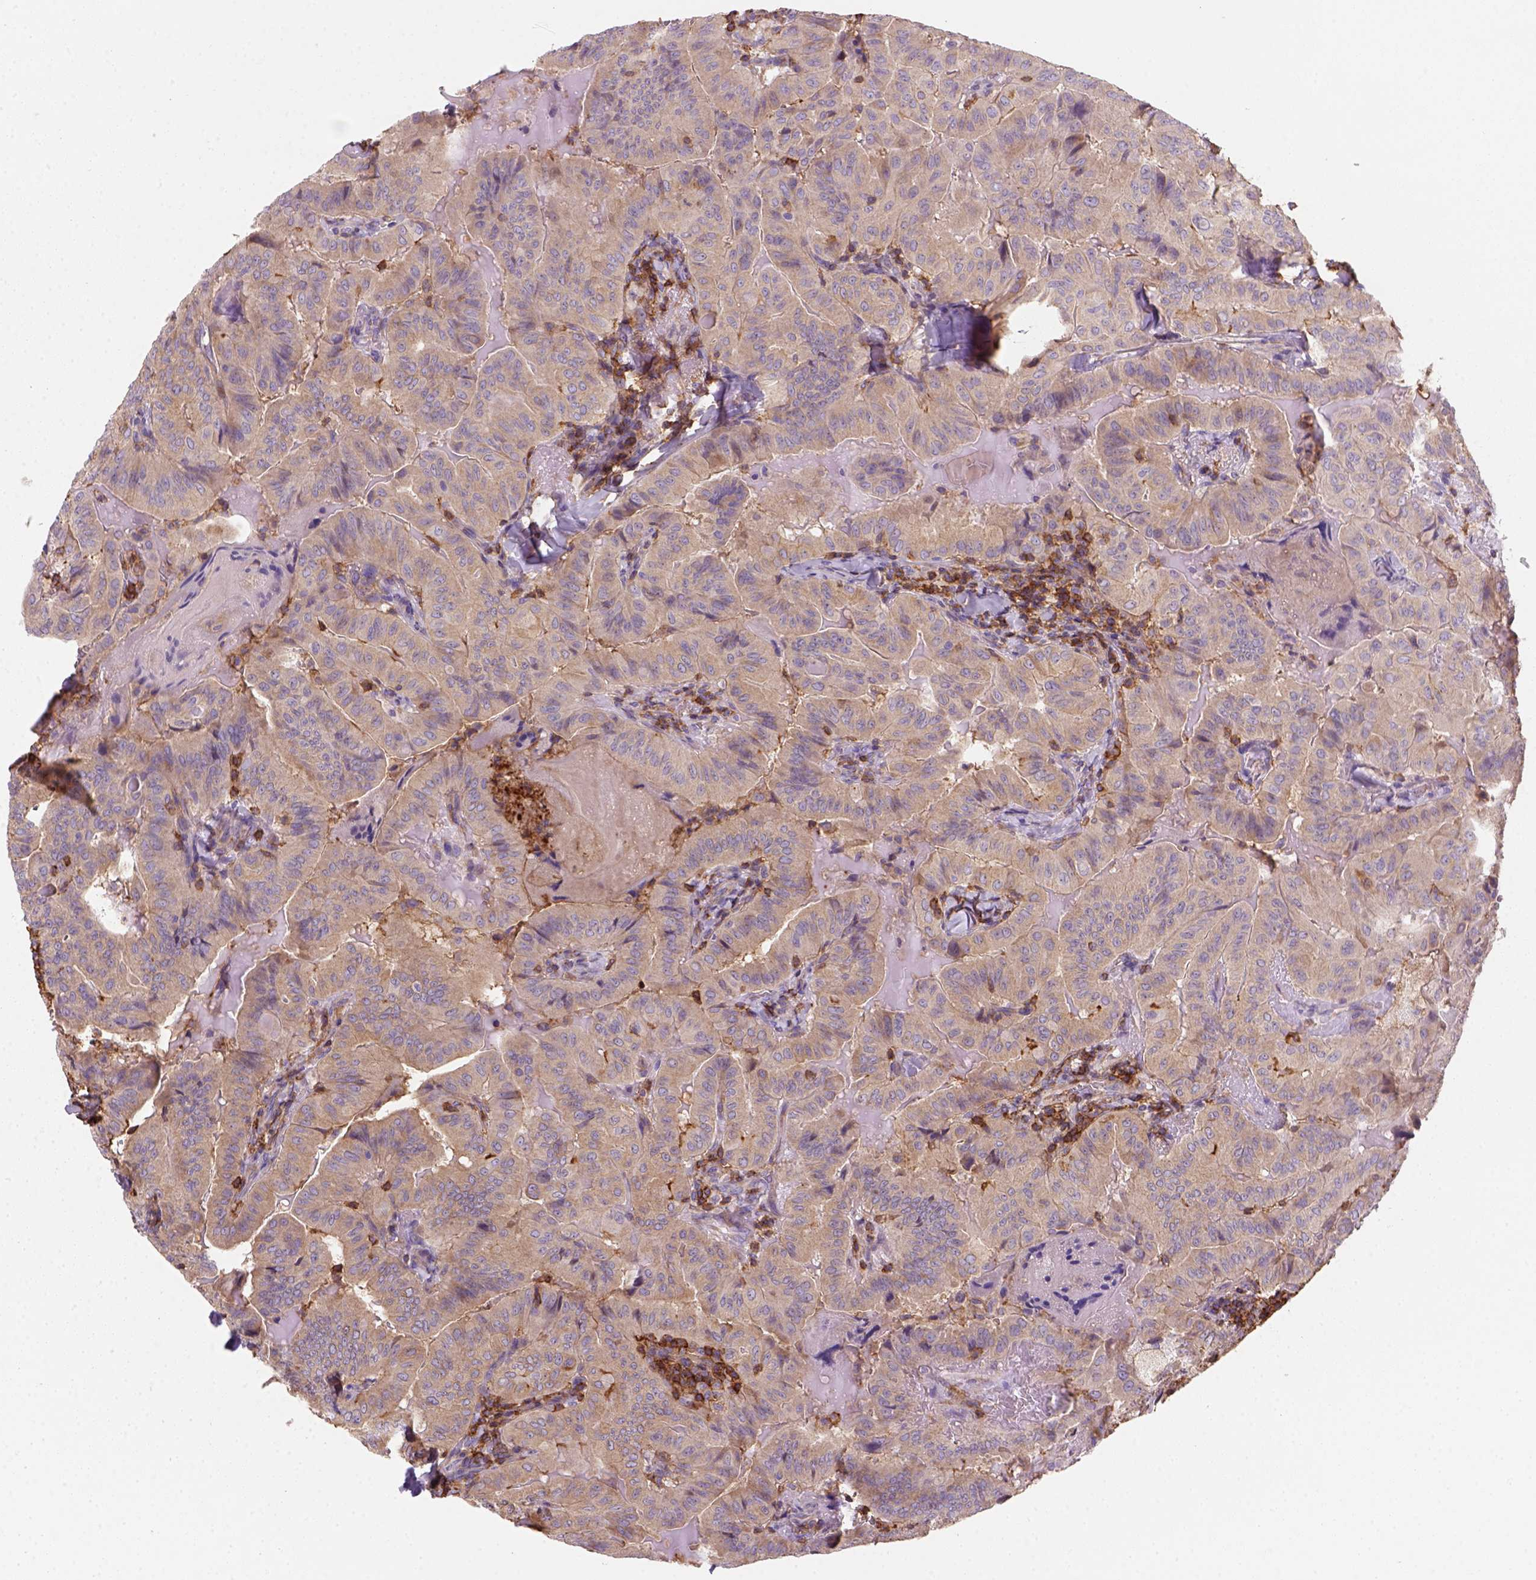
{"staining": {"intensity": "weak", "quantity": ">75%", "location": "cytoplasmic/membranous"}, "tissue": "thyroid cancer", "cell_type": "Tumor cells", "image_type": "cancer", "snomed": [{"axis": "morphology", "description": "Papillary adenocarcinoma, NOS"}, {"axis": "topography", "description": "Thyroid gland"}], "caption": "Tumor cells display weak cytoplasmic/membranous staining in approximately >75% of cells in thyroid cancer.", "gene": "GPRC5D", "patient": {"sex": "female", "age": 68}}